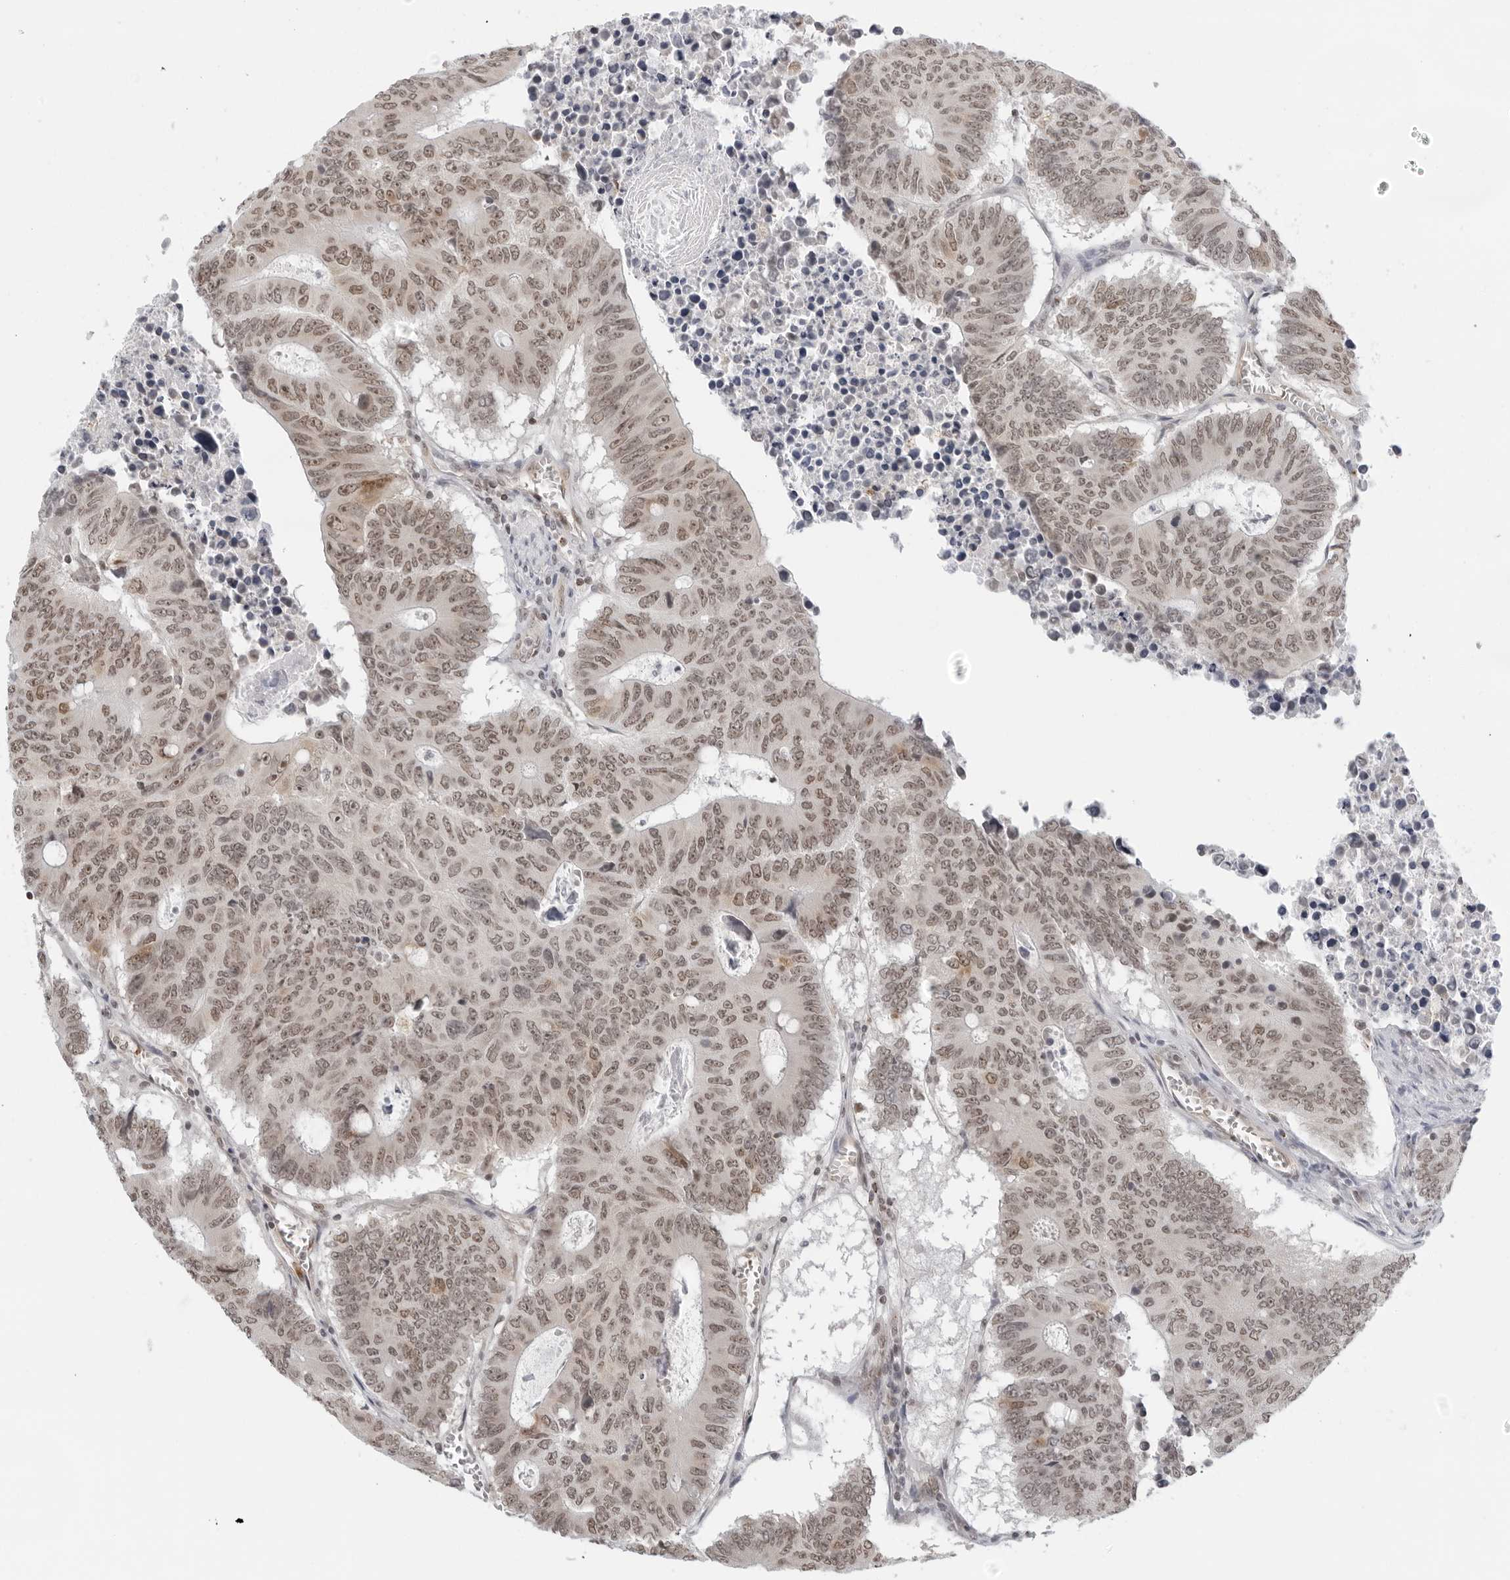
{"staining": {"intensity": "moderate", "quantity": ">75%", "location": "nuclear"}, "tissue": "colorectal cancer", "cell_type": "Tumor cells", "image_type": "cancer", "snomed": [{"axis": "morphology", "description": "Adenocarcinoma, NOS"}, {"axis": "topography", "description": "Colon"}], "caption": "Immunohistochemistry staining of adenocarcinoma (colorectal), which demonstrates medium levels of moderate nuclear positivity in about >75% of tumor cells indicating moderate nuclear protein staining. The staining was performed using DAB (3,3'-diaminobenzidine) (brown) for protein detection and nuclei were counterstained in hematoxylin (blue).", "gene": "TOX4", "patient": {"sex": "male", "age": 87}}